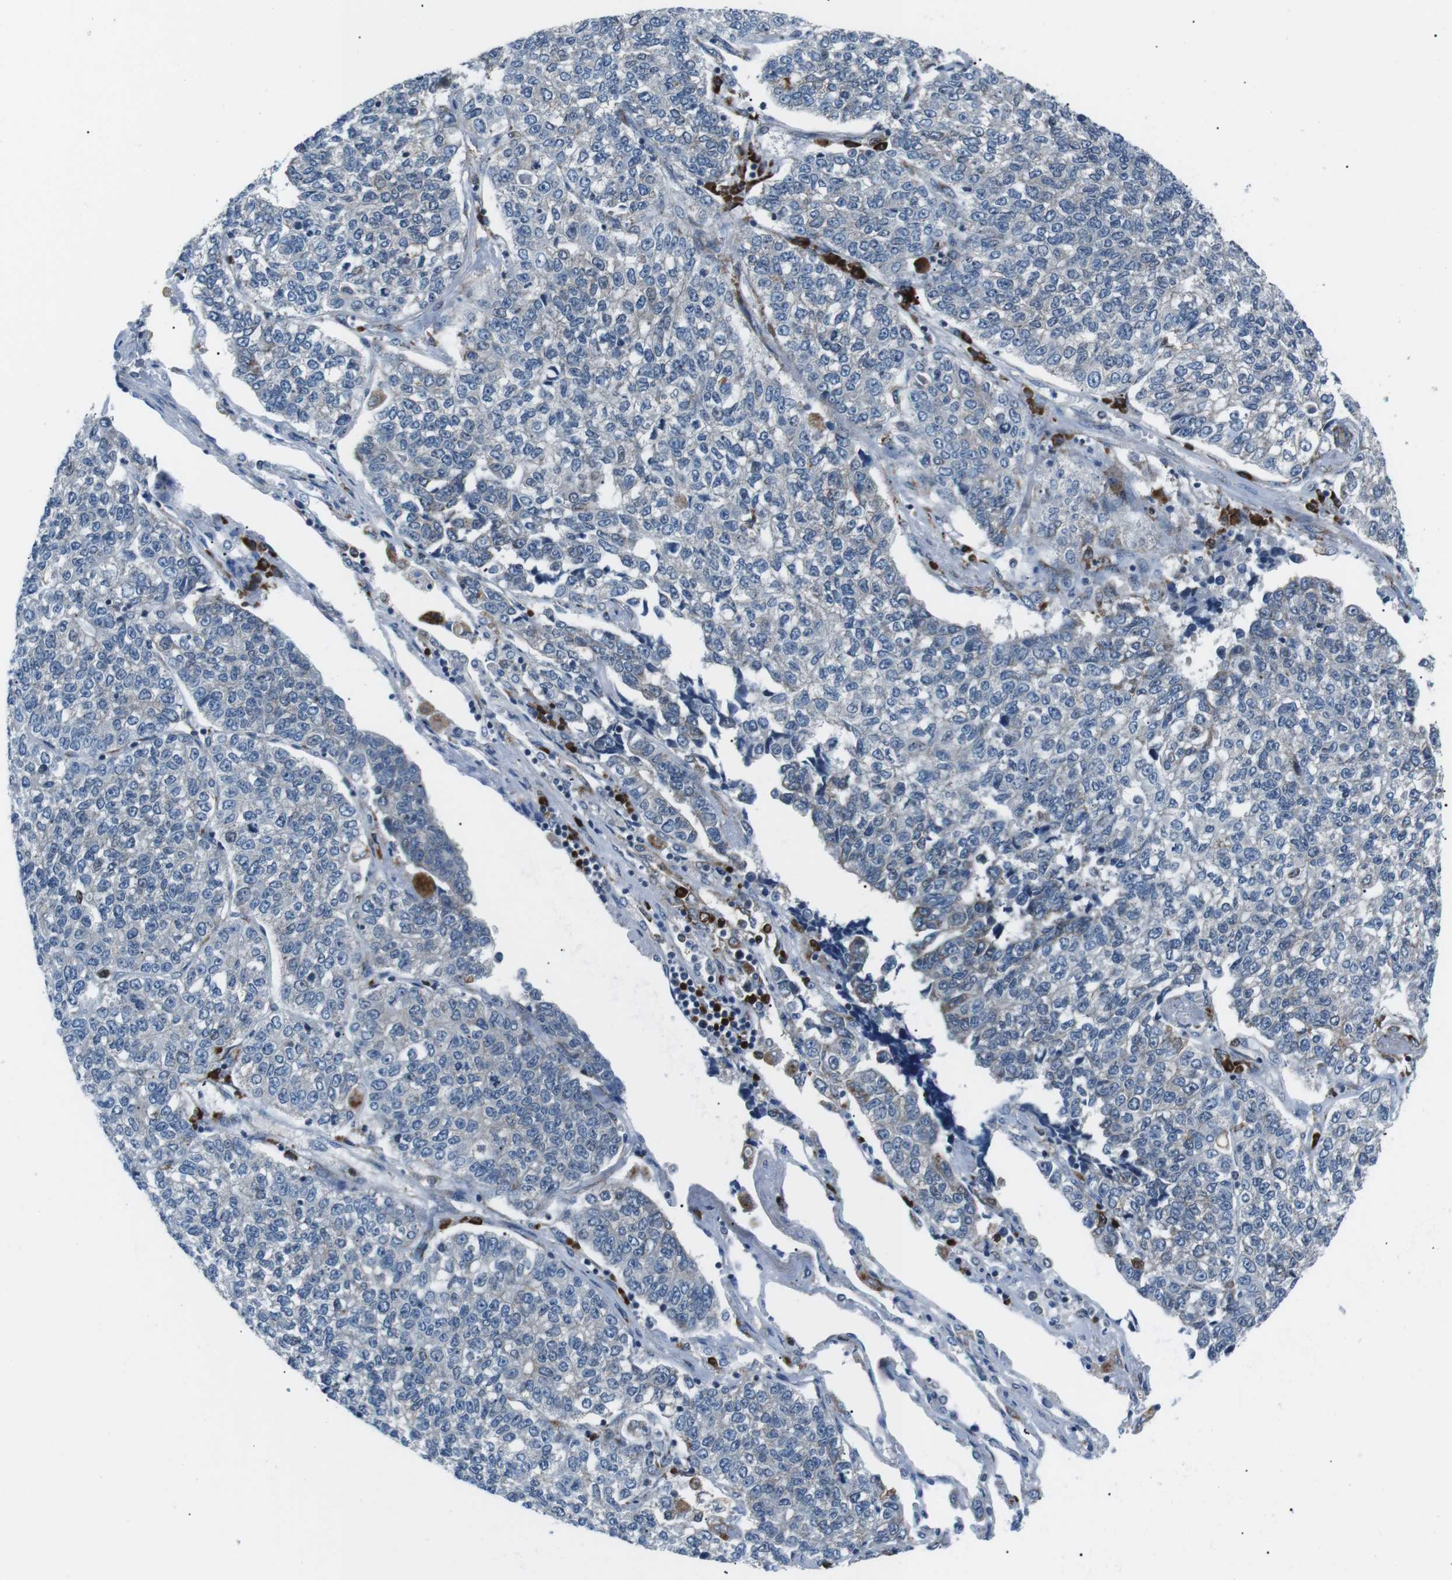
{"staining": {"intensity": "negative", "quantity": "none", "location": "none"}, "tissue": "lung cancer", "cell_type": "Tumor cells", "image_type": "cancer", "snomed": [{"axis": "morphology", "description": "Adenocarcinoma, NOS"}, {"axis": "topography", "description": "Lung"}], "caption": "Human lung cancer (adenocarcinoma) stained for a protein using immunohistochemistry (IHC) displays no expression in tumor cells.", "gene": "BLNK", "patient": {"sex": "male", "age": 49}}